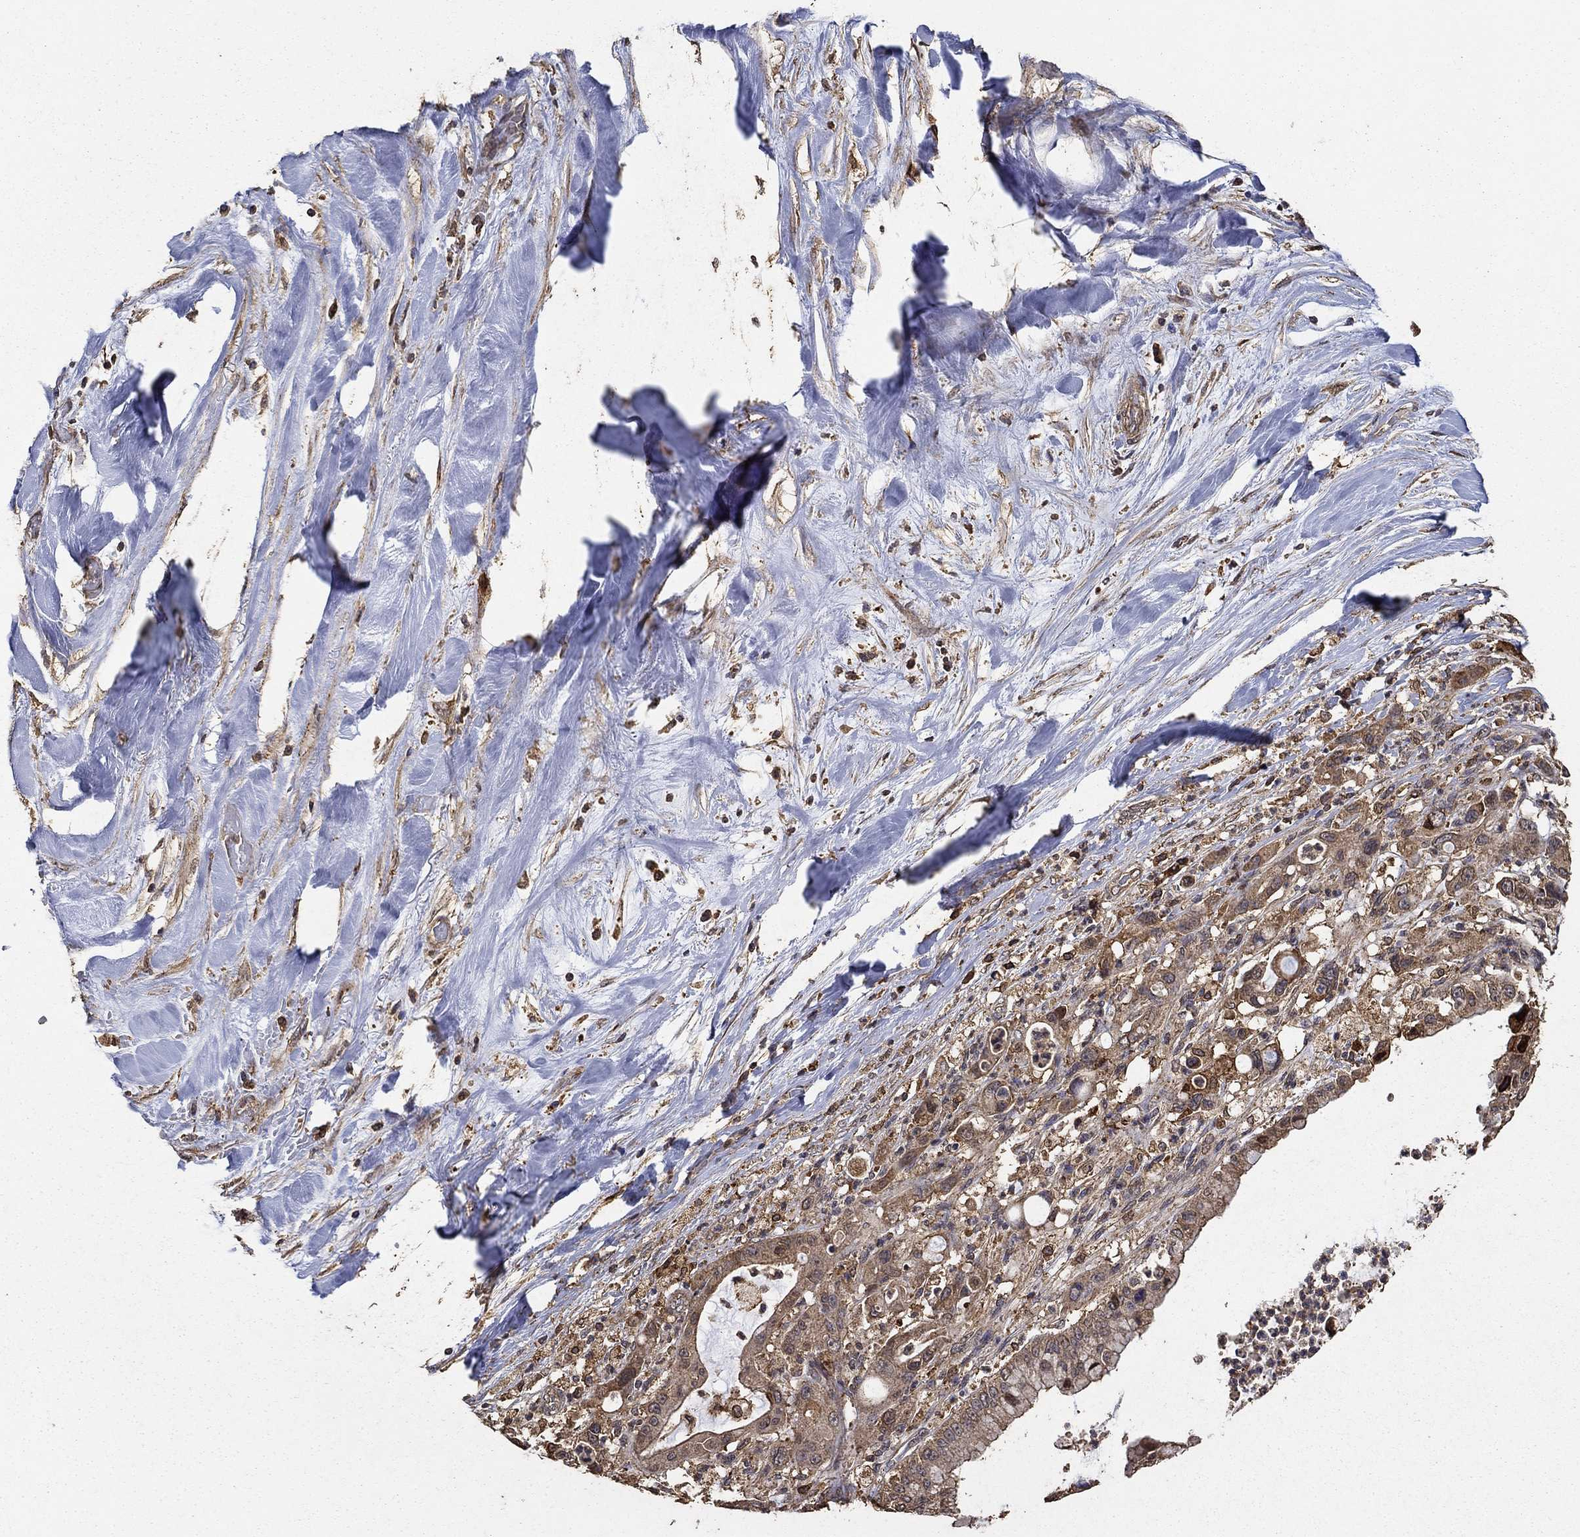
{"staining": {"intensity": "weak", "quantity": ">75%", "location": "cytoplasmic/membranous"}, "tissue": "liver cancer", "cell_type": "Tumor cells", "image_type": "cancer", "snomed": [{"axis": "morphology", "description": "Cholangiocarcinoma"}, {"axis": "topography", "description": "Liver"}], "caption": "A photomicrograph of human liver cancer (cholangiocarcinoma) stained for a protein displays weak cytoplasmic/membranous brown staining in tumor cells.", "gene": "IFRD1", "patient": {"sex": "female", "age": 54}}